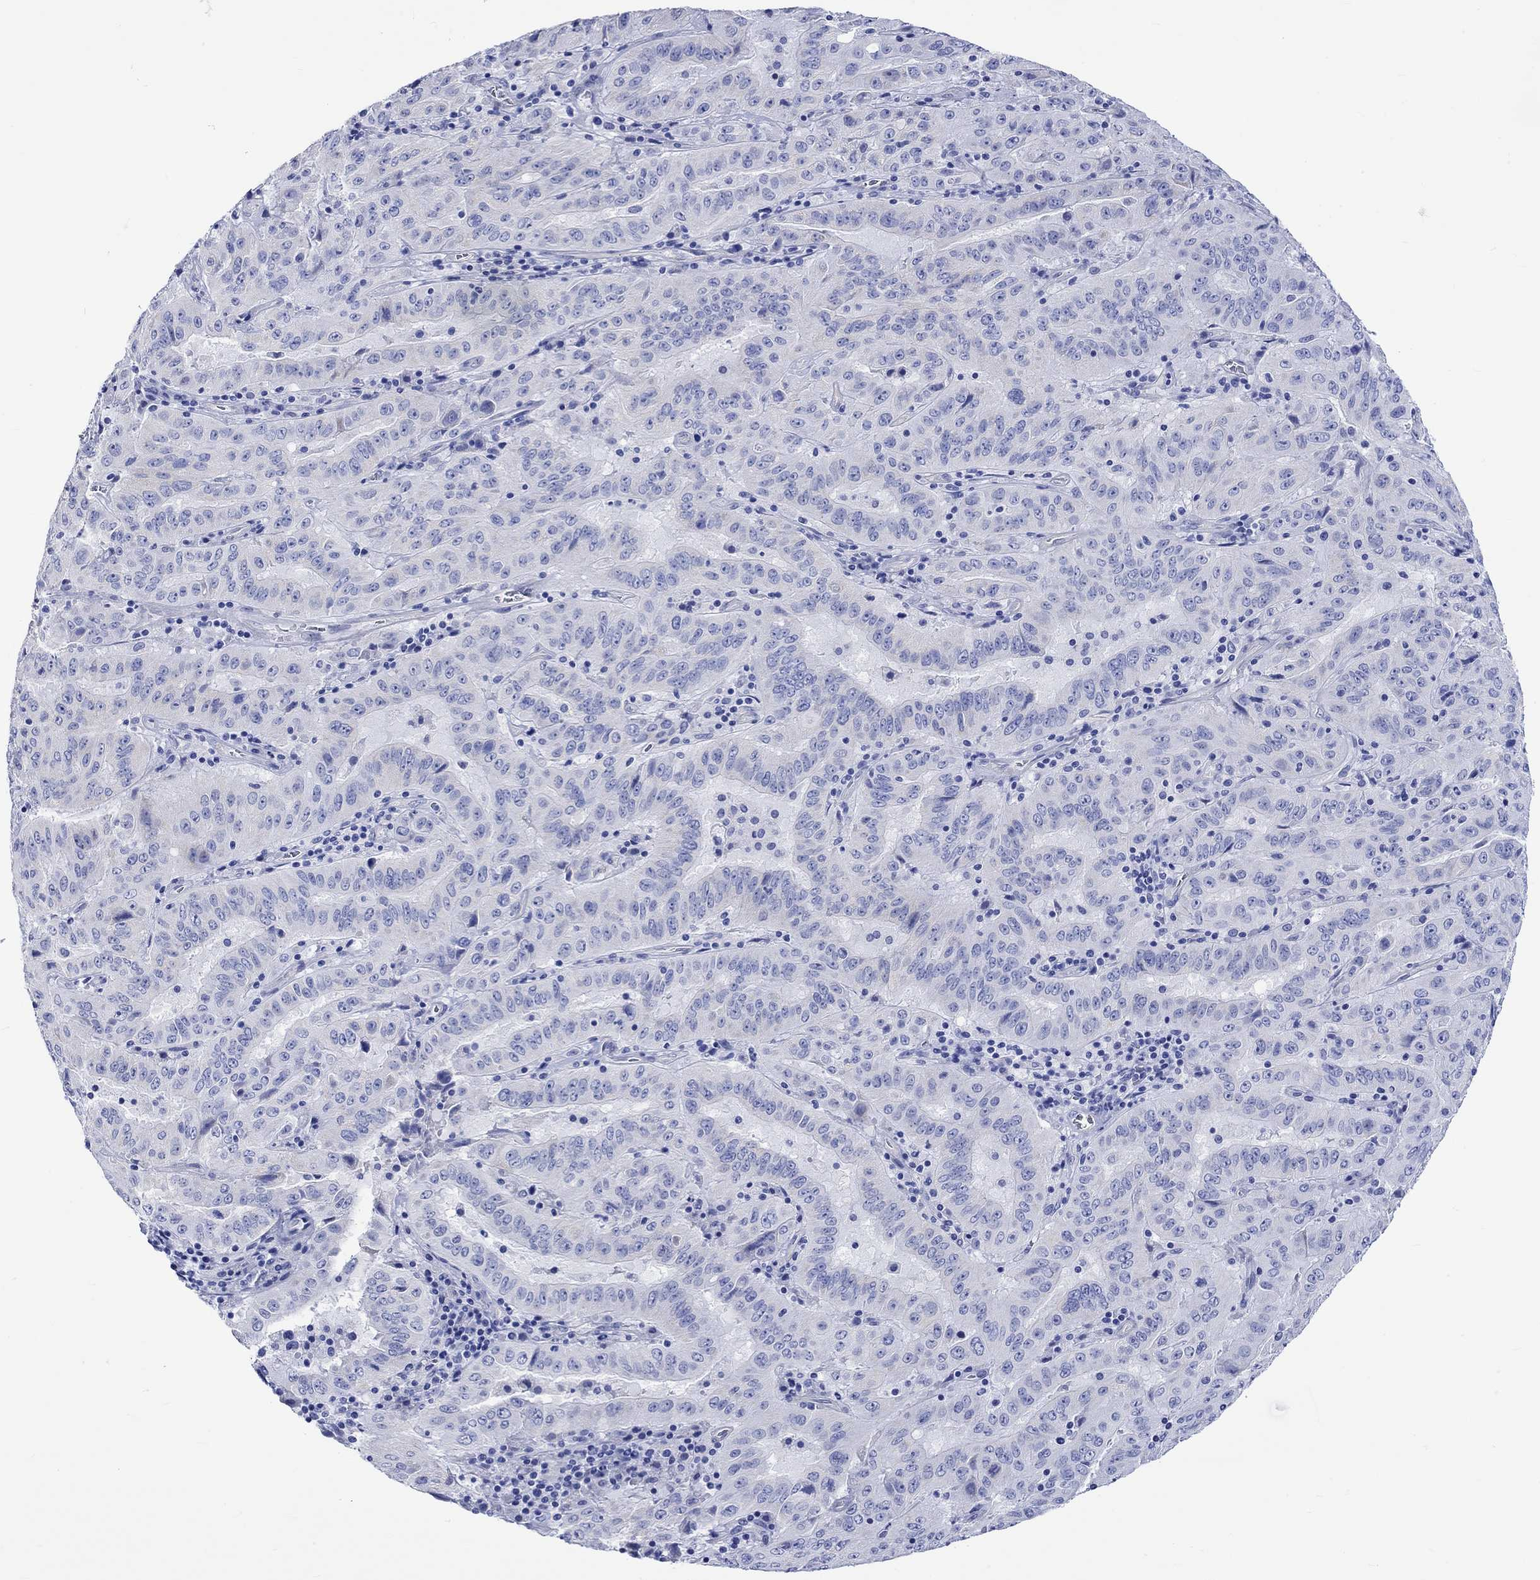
{"staining": {"intensity": "negative", "quantity": "none", "location": "none"}, "tissue": "pancreatic cancer", "cell_type": "Tumor cells", "image_type": "cancer", "snomed": [{"axis": "morphology", "description": "Adenocarcinoma, NOS"}, {"axis": "topography", "description": "Pancreas"}], "caption": "DAB immunohistochemical staining of human pancreatic cancer exhibits no significant positivity in tumor cells.", "gene": "HARBI1", "patient": {"sex": "male", "age": 63}}